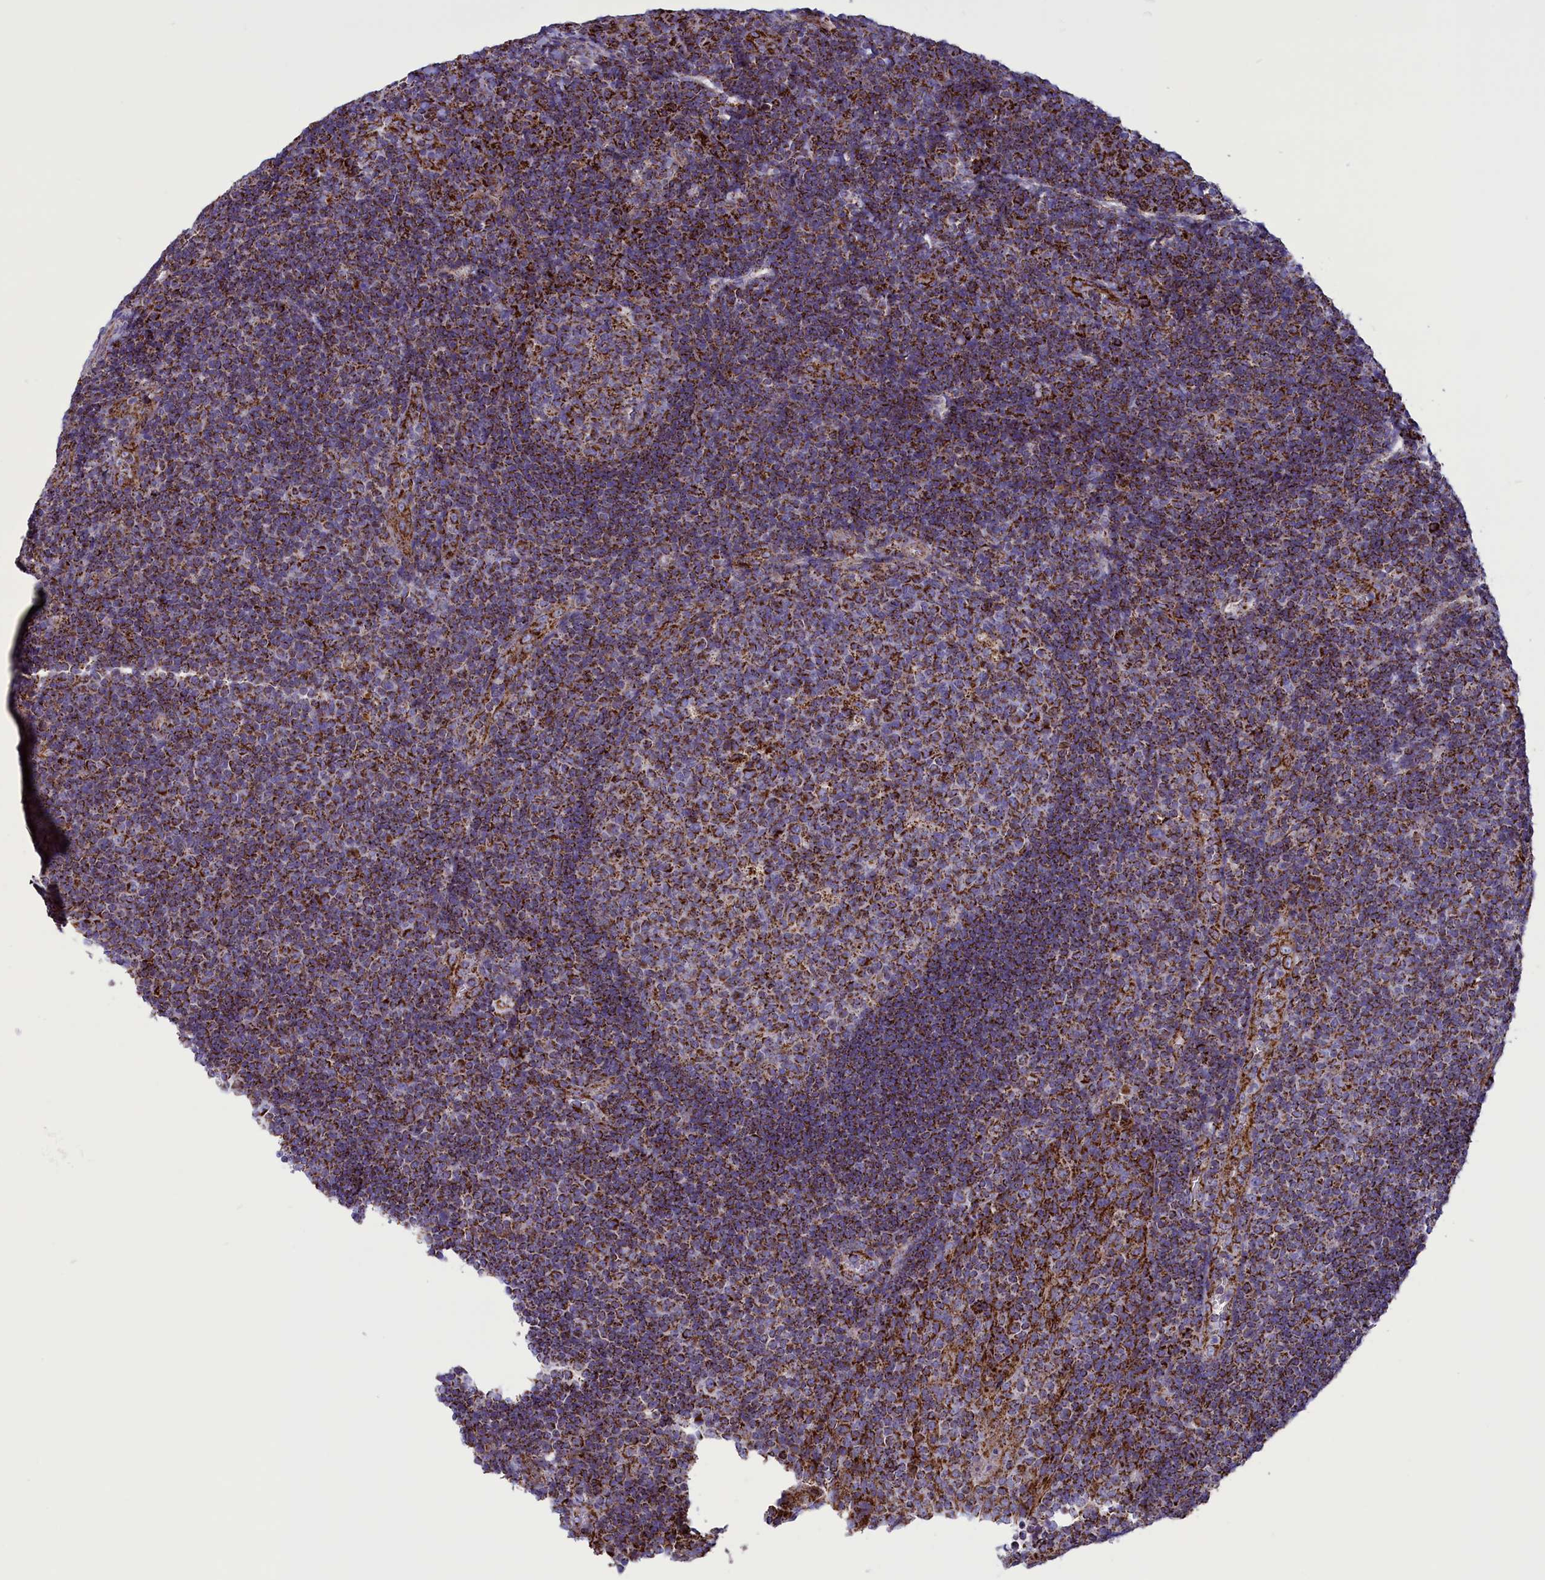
{"staining": {"intensity": "strong", "quantity": "25%-75%", "location": "cytoplasmic/membranous"}, "tissue": "tonsil", "cell_type": "Germinal center cells", "image_type": "normal", "snomed": [{"axis": "morphology", "description": "Normal tissue, NOS"}, {"axis": "topography", "description": "Tonsil"}], "caption": "Immunohistochemical staining of unremarkable human tonsil reveals high levels of strong cytoplasmic/membranous staining in approximately 25%-75% of germinal center cells.", "gene": "ISOC2", "patient": {"sex": "male", "age": 17}}